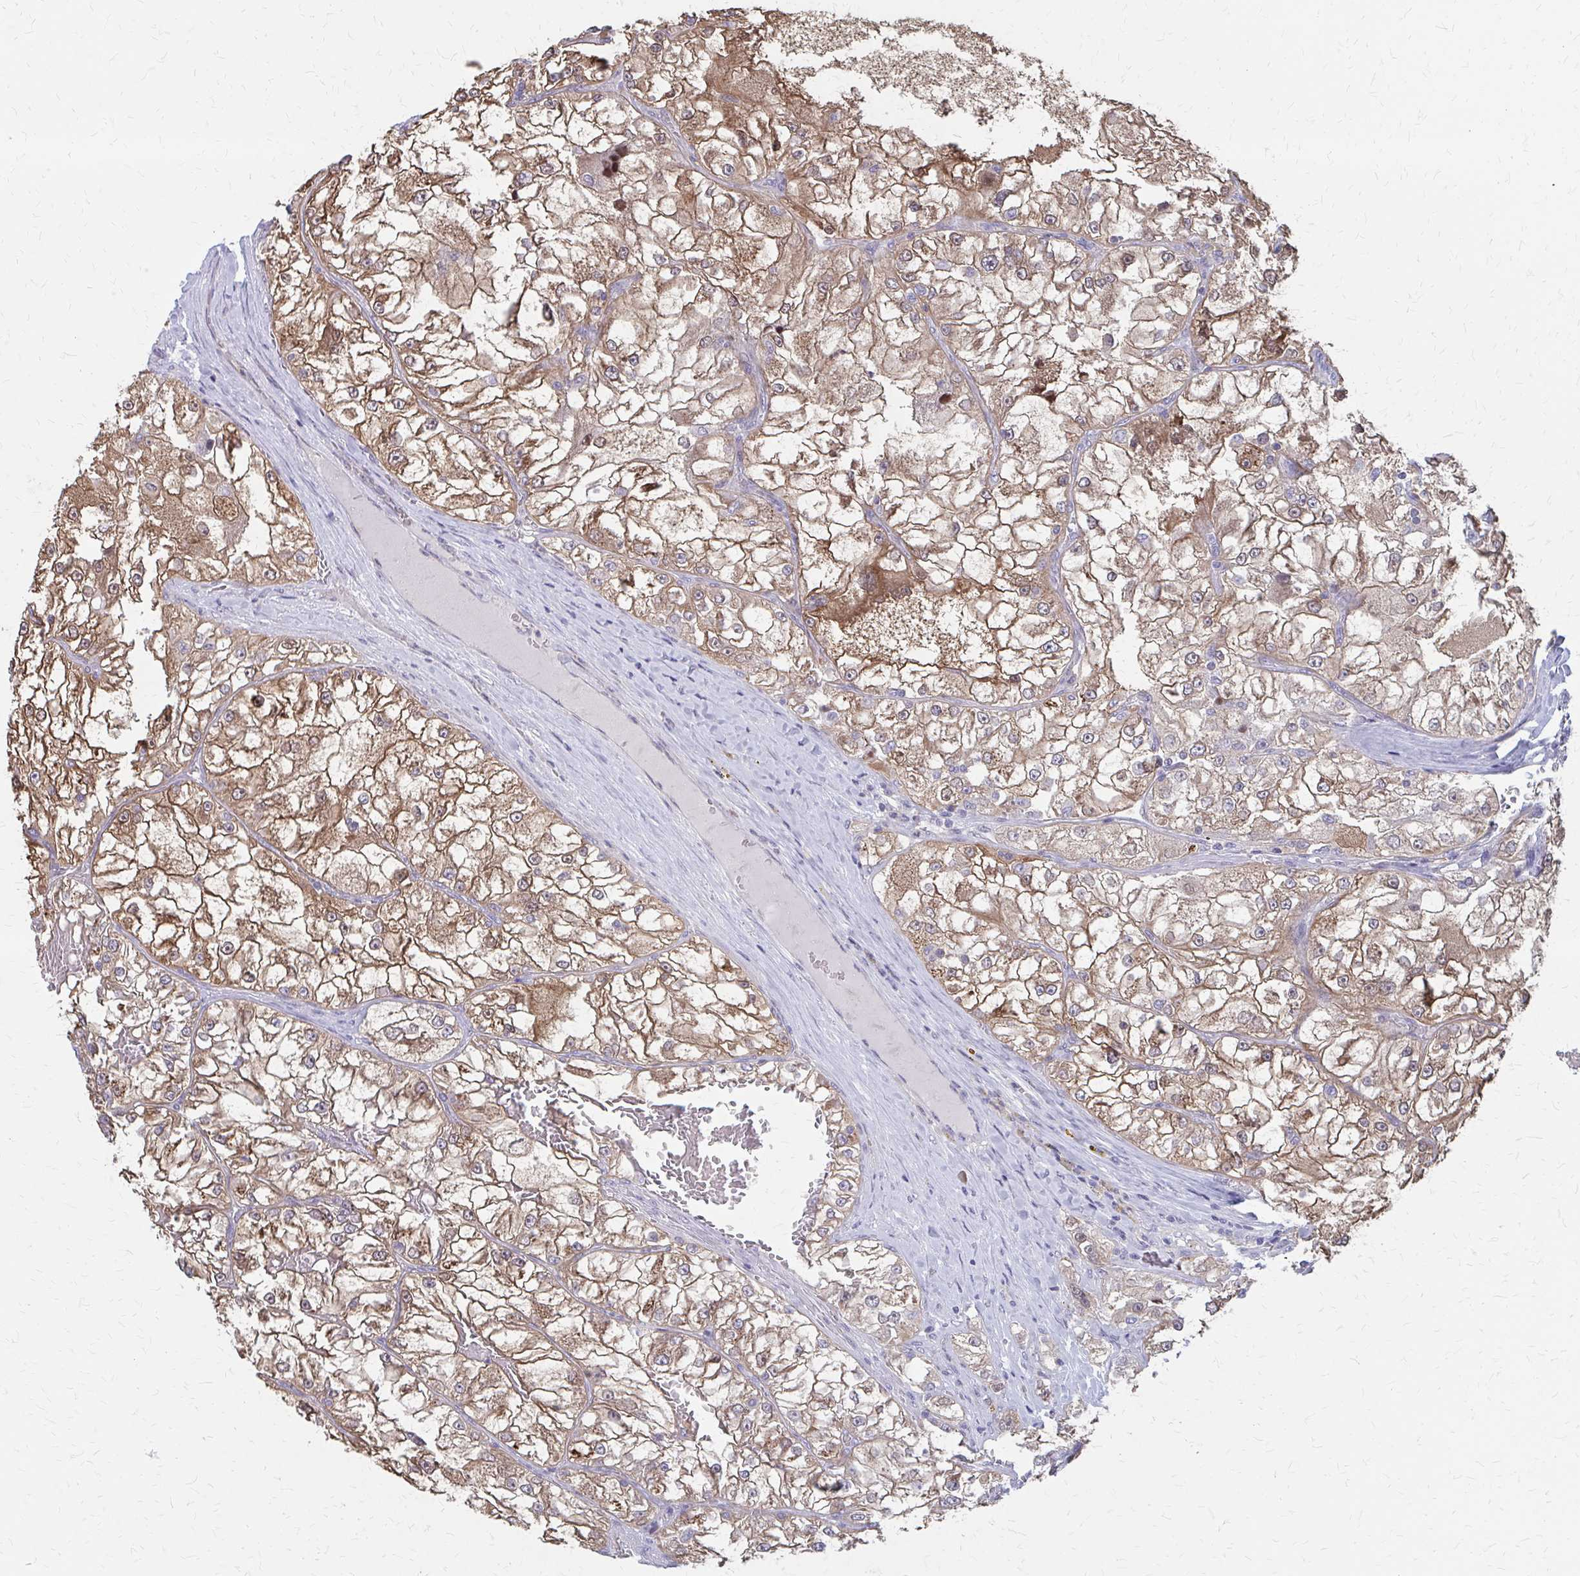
{"staining": {"intensity": "moderate", "quantity": ">75%", "location": "cytoplasmic/membranous"}, "tissue": "renal cancer", "cell_type": "Tumor cells", "image_type": "cancer", "snomed": [{"axis": "morphology", "description": "Adenocarcinoma, NOS"}, {"axis": "topography", "description": "Kidney"}], "caption": "There is medium levels of moderate cytoplasmic/membranous staining in tumor cells of renal cancer (adenocarcinoma), as demonstrated by immunohistochemical staining (brown color).", "gene": "IFI44L", "patient": {"sex": "female", "age": 72}}